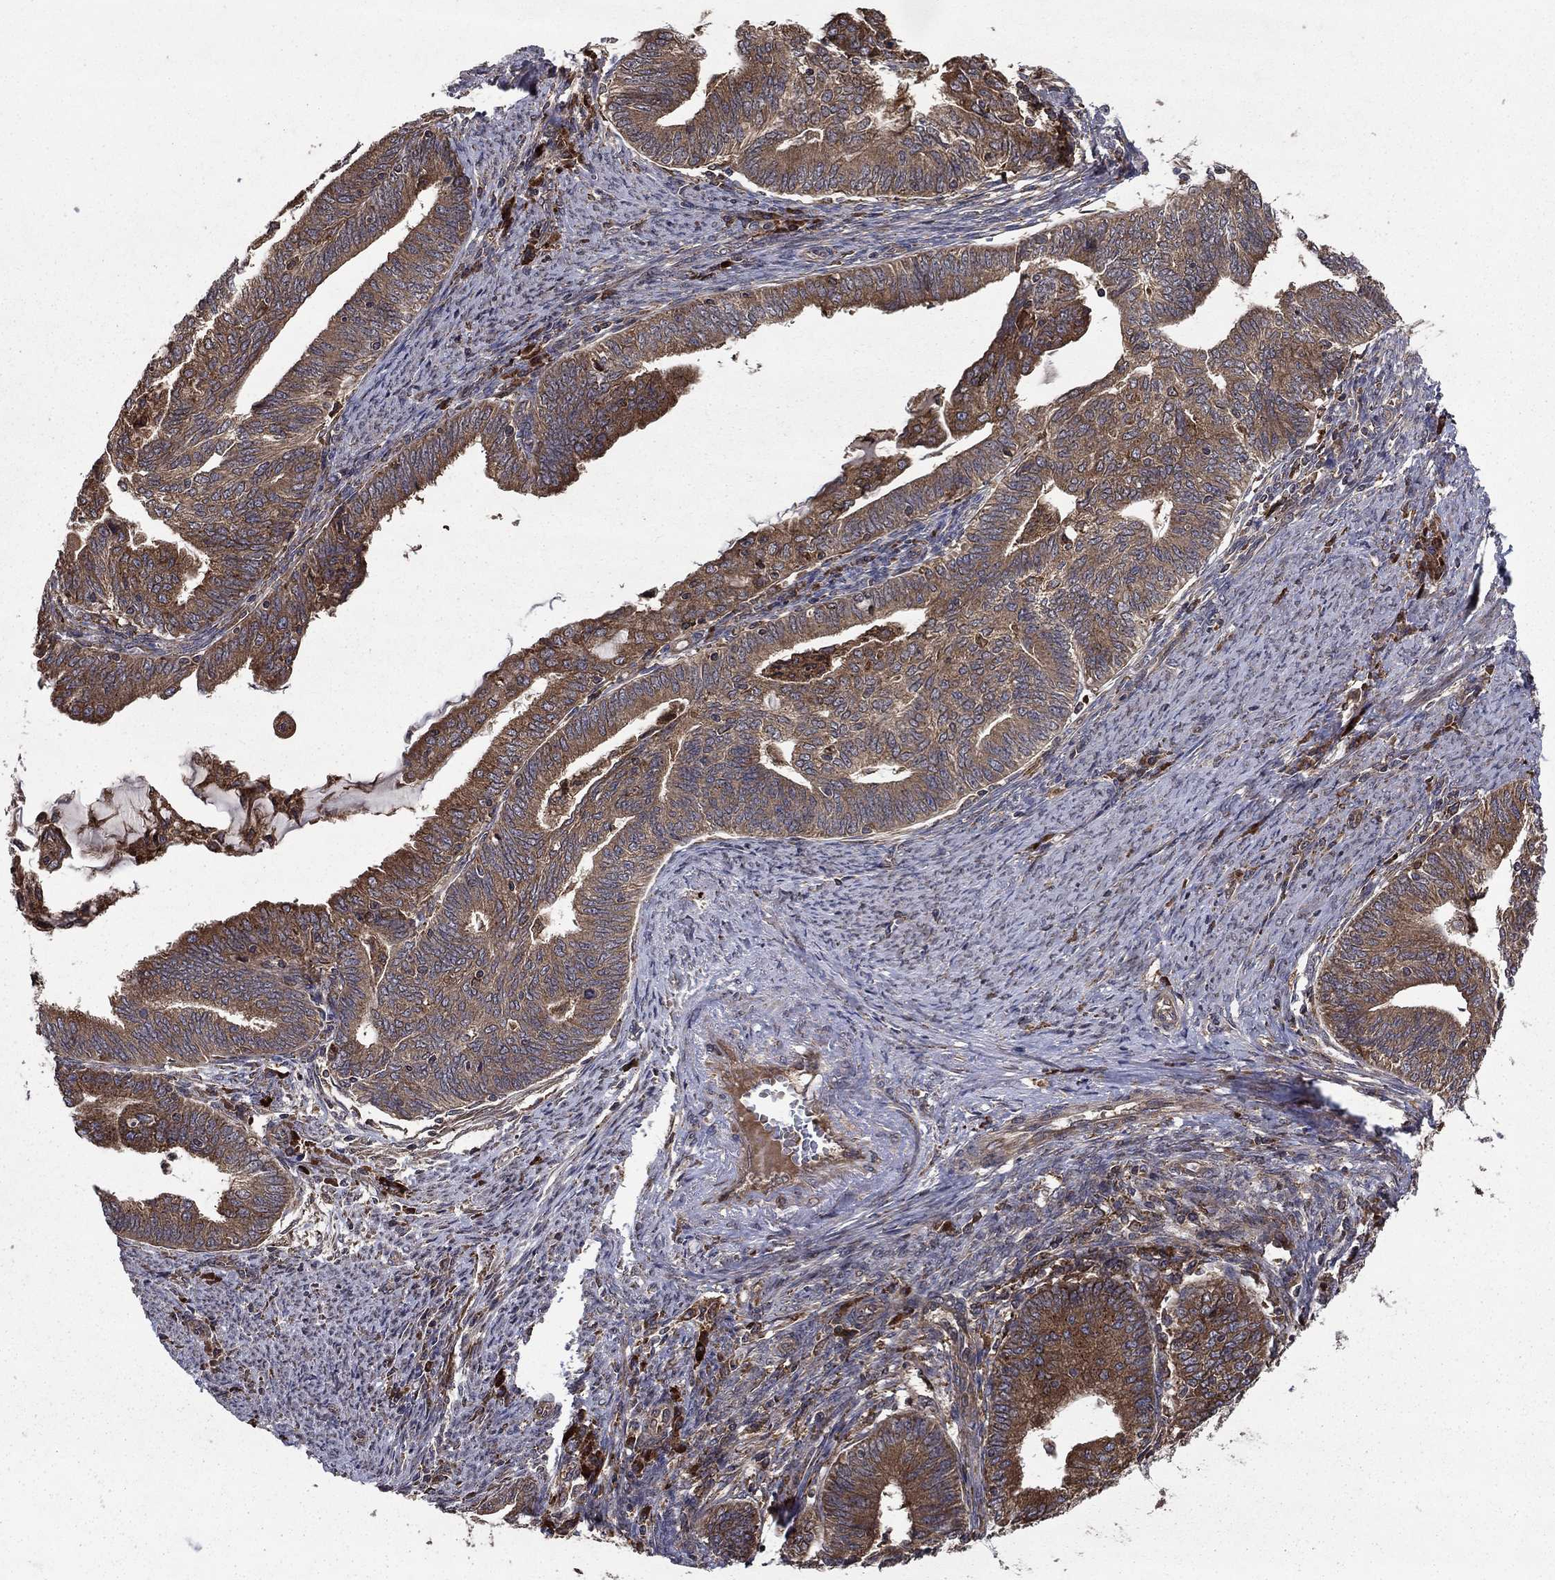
{"staining": {"intensity": "moderate", "quantity": ">75%", "location": "cytoplasmic/membranous"}, "tissue": "endometrial cancer", "cell_type": "Tumor cells", "image_type": "cancer", "snomed": [{"axis": "morphology", "description": "Adenocarcinoma, NOS"}, {"axis": "topography", "description": "Endometrium"}], "caption": "Adenocarcinoma (endometrial) tissue exhibits moderate cytoplasmic/membranous expression in about >75% of tumor cells", "gene": "BABAM2", "patient": {"sex": "female", "age": 82}}